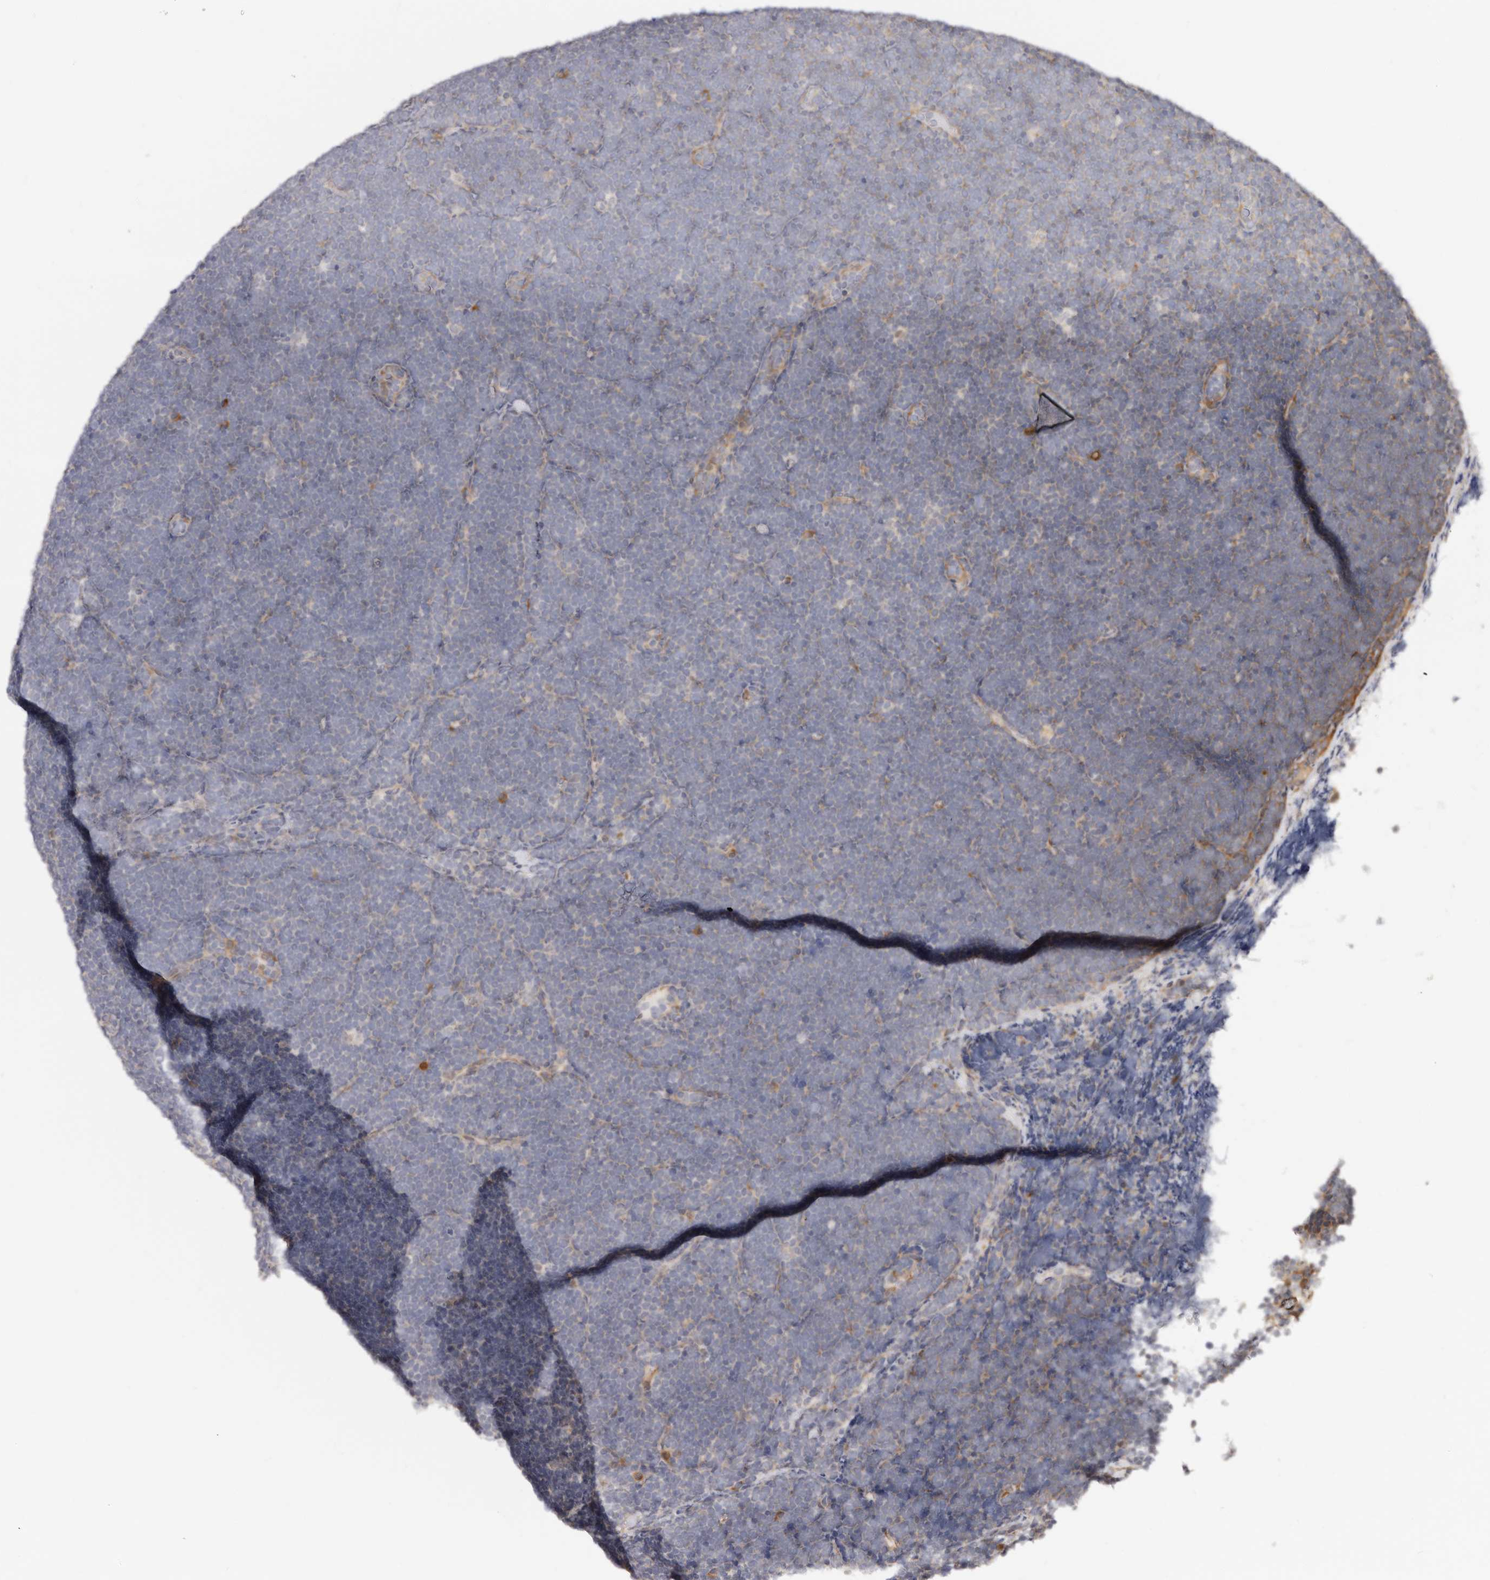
{"staining": {"intensity": "negative", "quantity": "none", "location": "none"}, "tissue": "lymphoma", "cell_type": "Tumor cells", "image_type": "cancer", "snomed": [{"axis": "morphology", "description": "Malignant lymphoma, non-Hodgkin's type, High grade"}, {"axis": "topography", "description": "Lymph node"}], "caption": "Tumor cells are negative for protein expression in human high-grade malignant lymphoma, non-Hodgkin's type. (Immunohistochemistry, brightfield microscopy, high magnification).", "gene": "BCL2L15", "patient": {"sex": "male", "age": 13}}